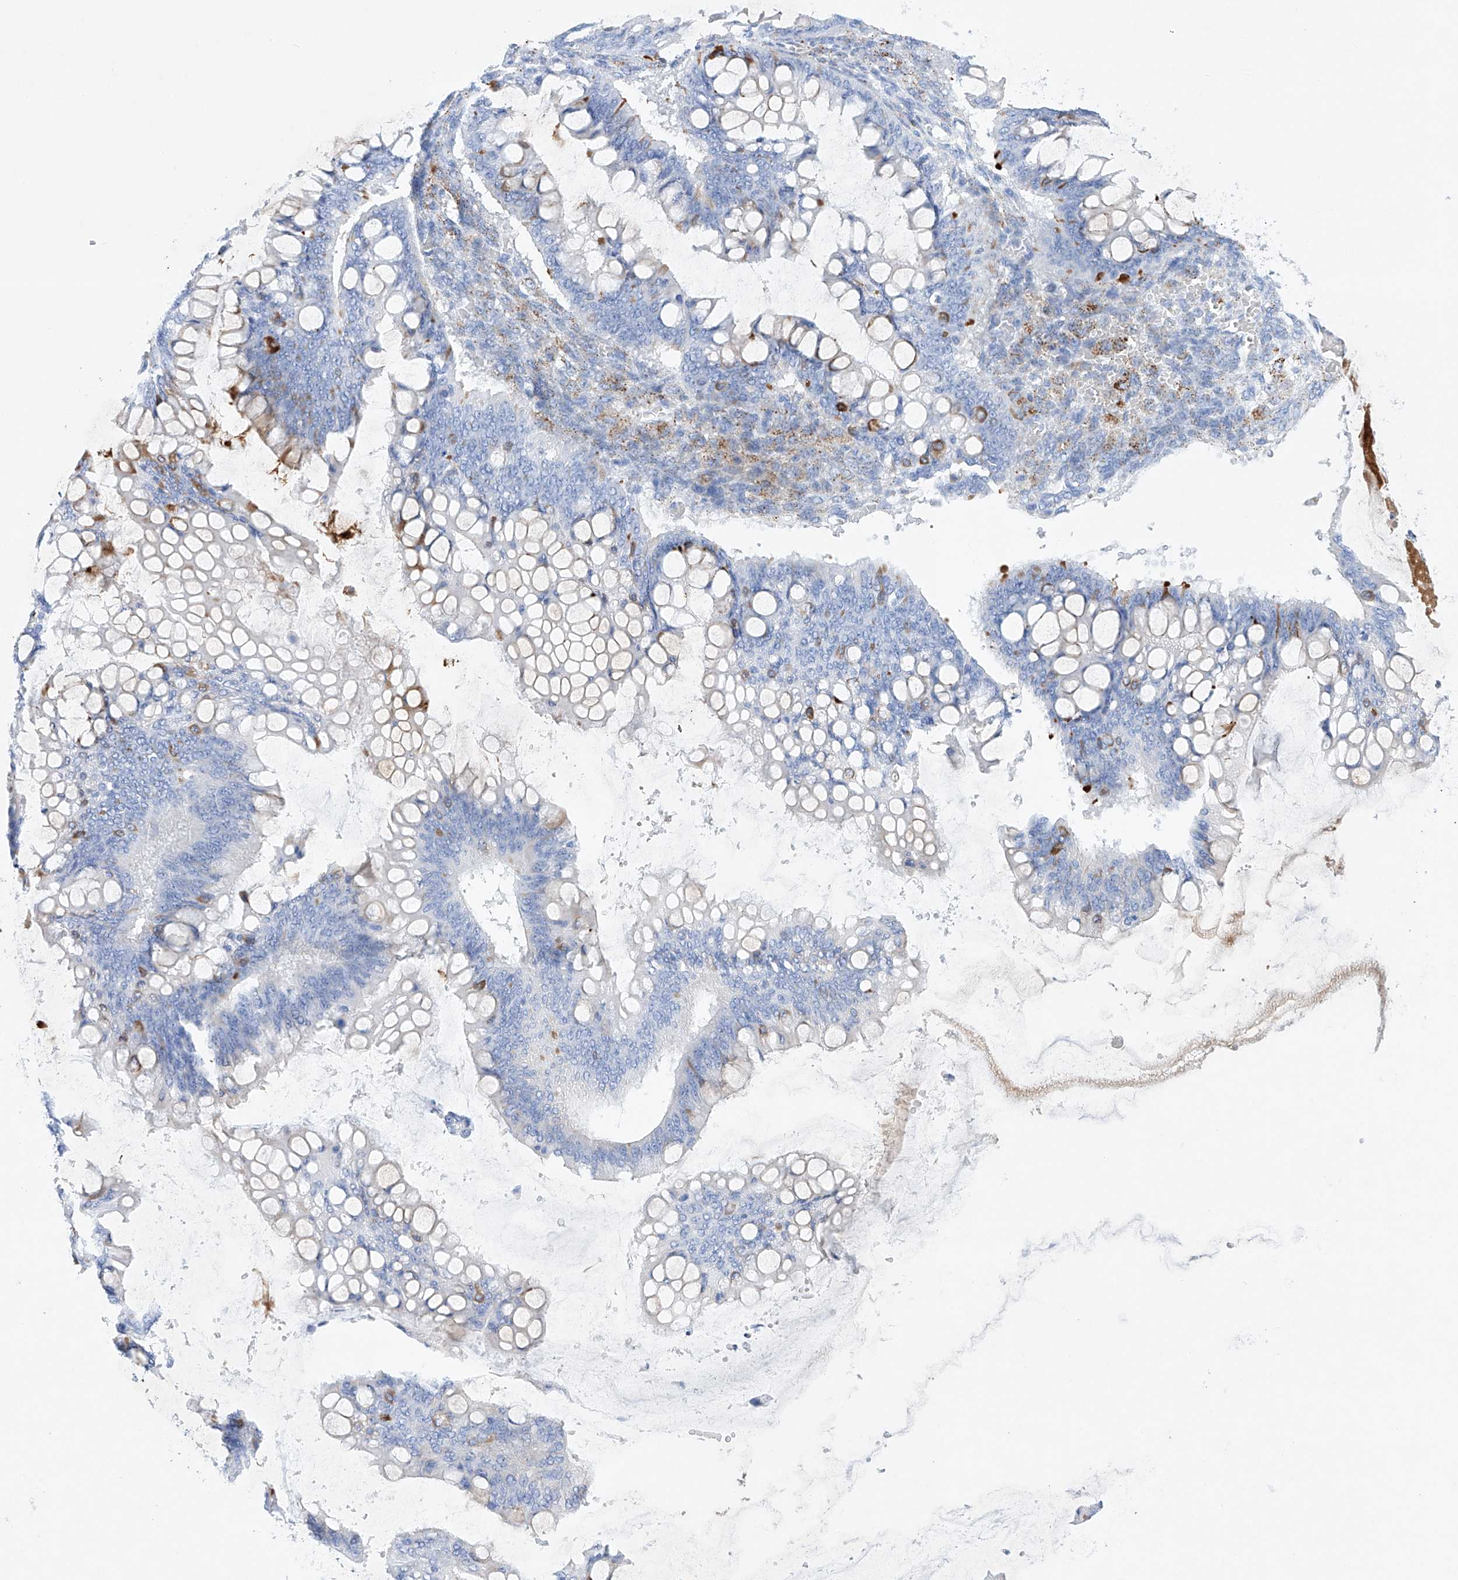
{"staining": {"intensity": "negative", "quantity": "none", "location": "none"}, "tissue": "ovarian cancer", "cell_type": "Tumor cells", "image_type": "cancer", "snomed": [{"axis": "morphology", "description": "Cystadenocarcinoma, mucinous, NOS"}, {"axis": "topography", "description": "Ovary"}], "caption": "Tumor cells show no significant staining in ovarian mucinous cystadenocarcinoma.", "gene": "LURAP1", "patient": {"sex": "female", "age": 73}}